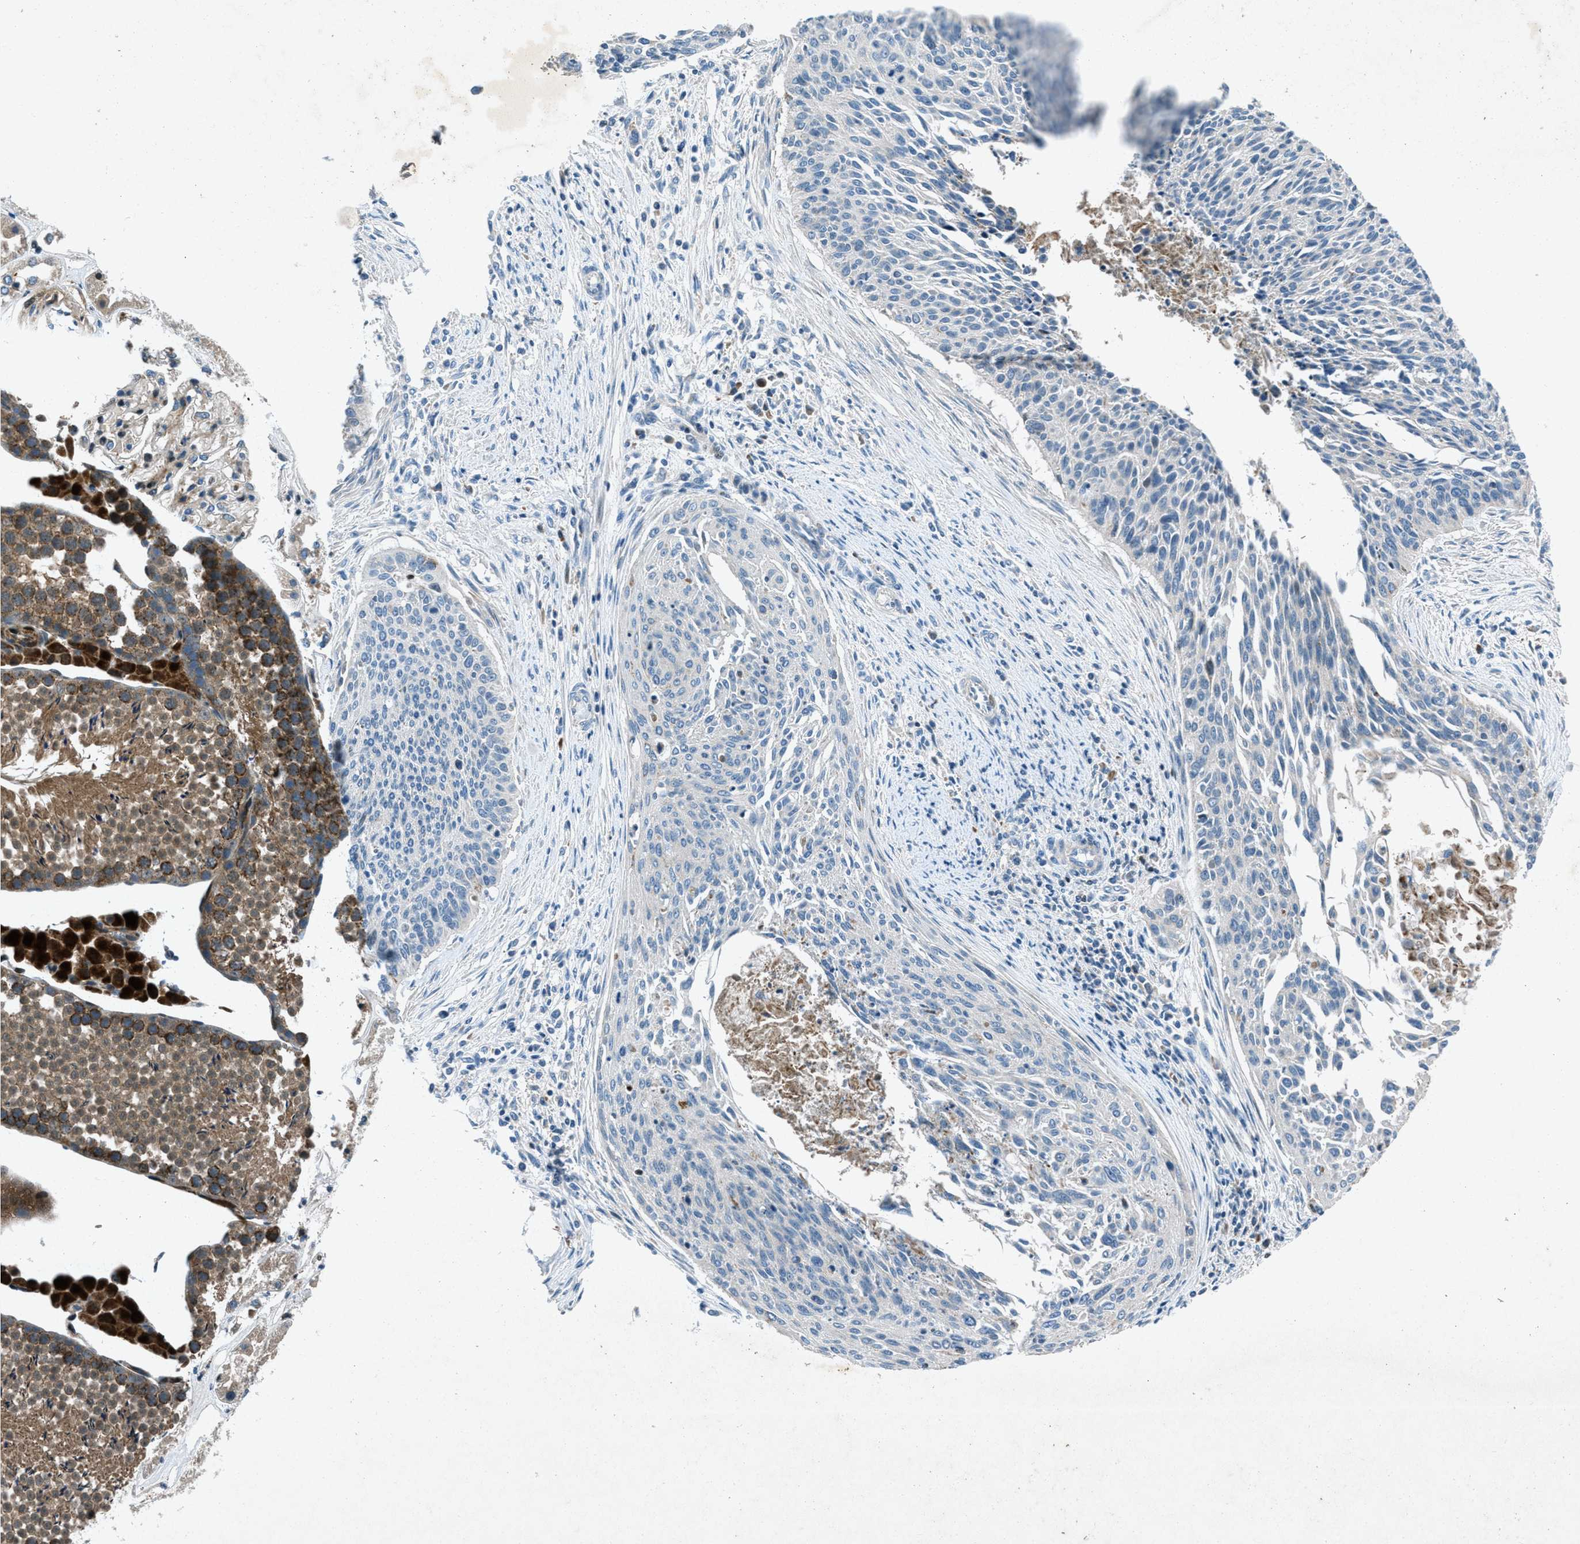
{"staining": {"intensity": "moderate", "quantity": "<25%", "location": "cytoplasmic/membranous"}, "tissue": "cervical cancer", "cell_type": "Tumor cells", "image_type": "cancer", "snomed": [{"axis": "morphology", "description": "Squamous cell carcinoma, NOS"}, {"axis": "topography", "description": "Cervix"}], "caption": "The photomicrograph exhibits a brown stain indicating the presence of a protein in the cytoplasmic/membranous of tumor cells in cervical cancer.", "gene": "CLEC2D", "patient": {"sex": "female", "age": 55}}